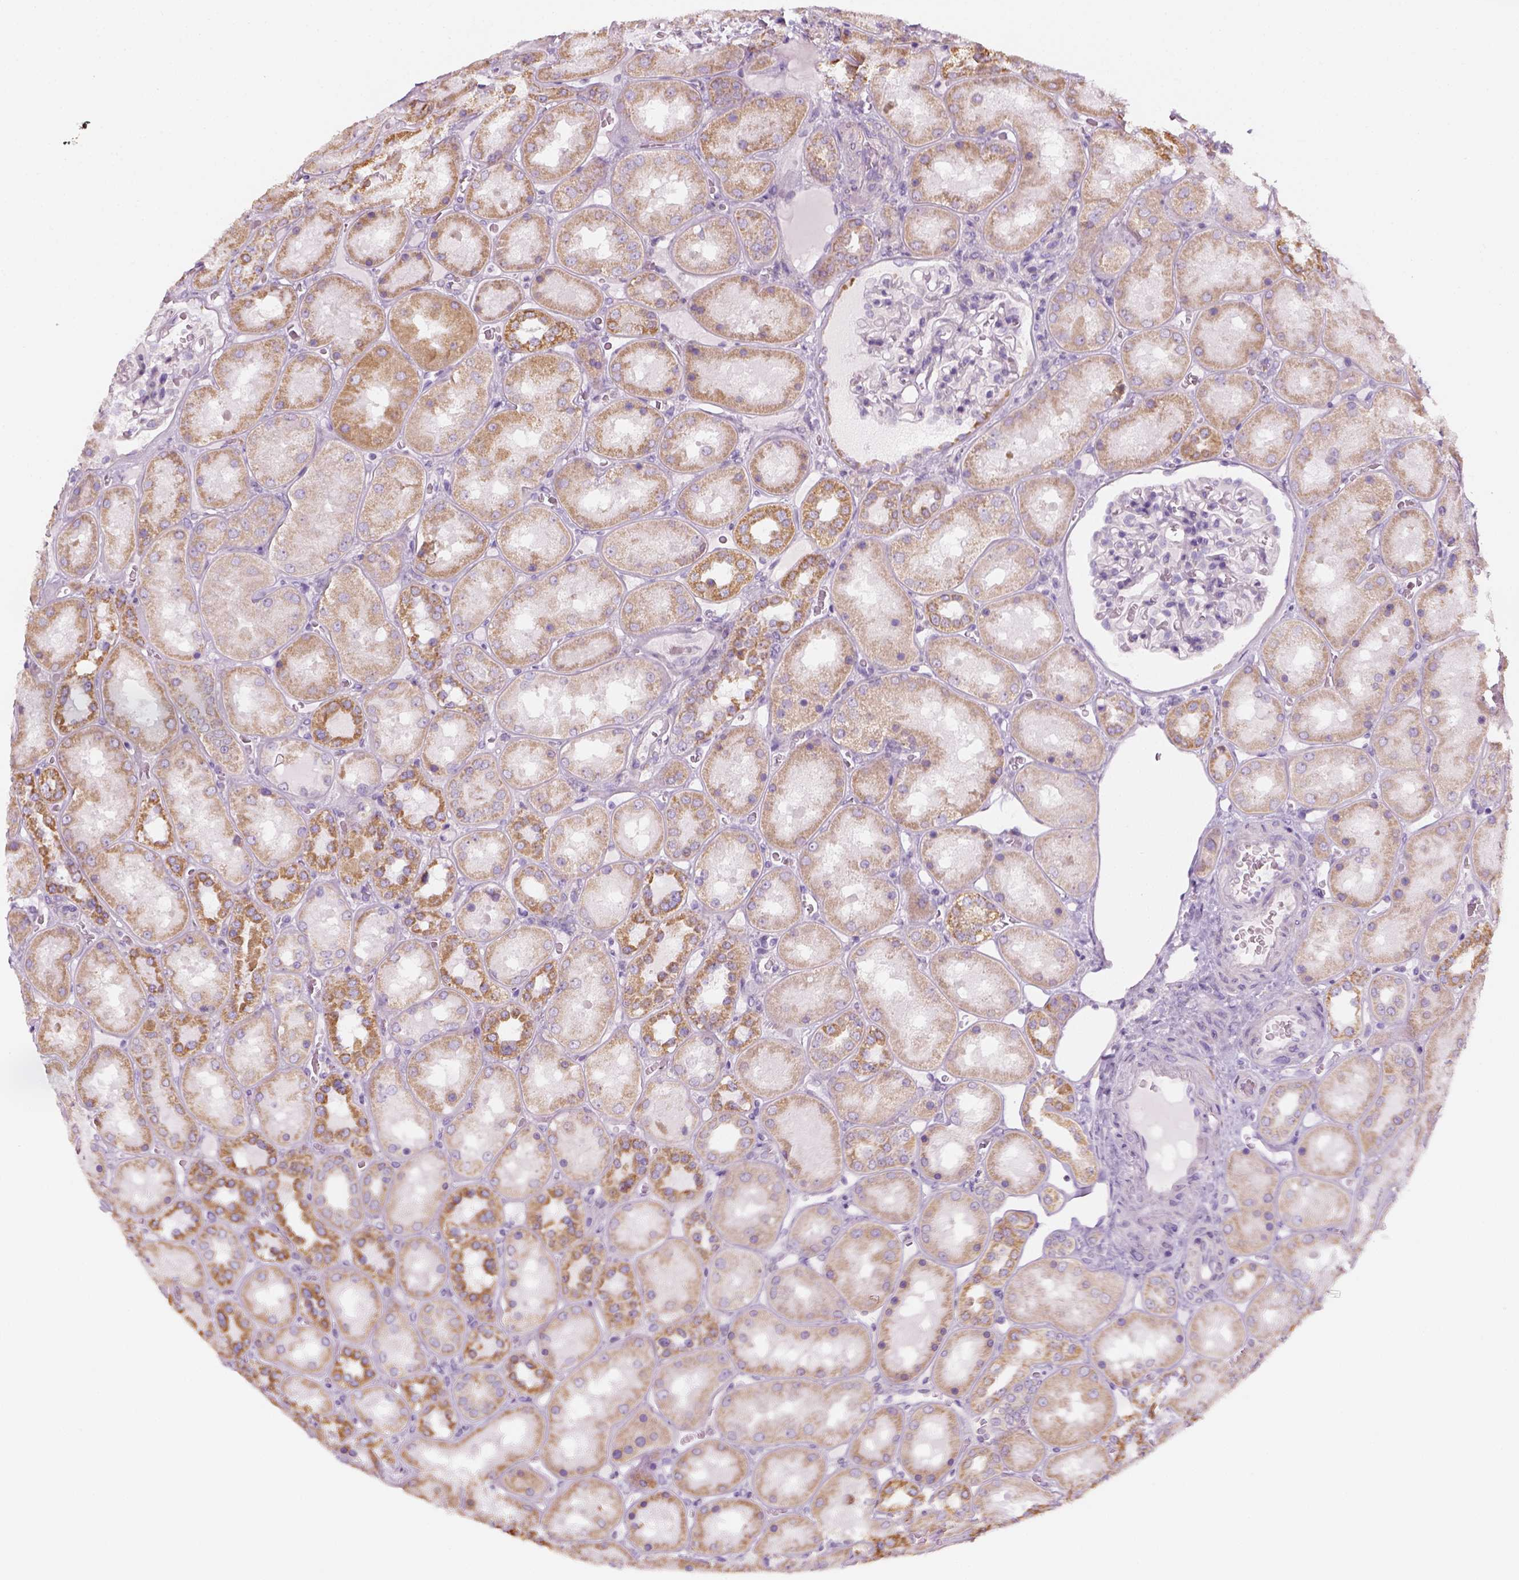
{"staining": {"intensity": "negative", "quantity": "none", "location": "none"}, "tissue": "kidney", "cell_type": "Cells in glomeruli", "image_type": "normal", "snomed": [{"axis": "morphology", "description": "Normal tissue, NOS"}, {"axis": "topography", "description": "Kidney"}], "caption": "This is a image of immunohistochemistry staining of unremarkable kidney, which shows no expression in cells in glomeruli.", "gene": "AWAT2", "patient": {"sex": "male", "age": 73}}